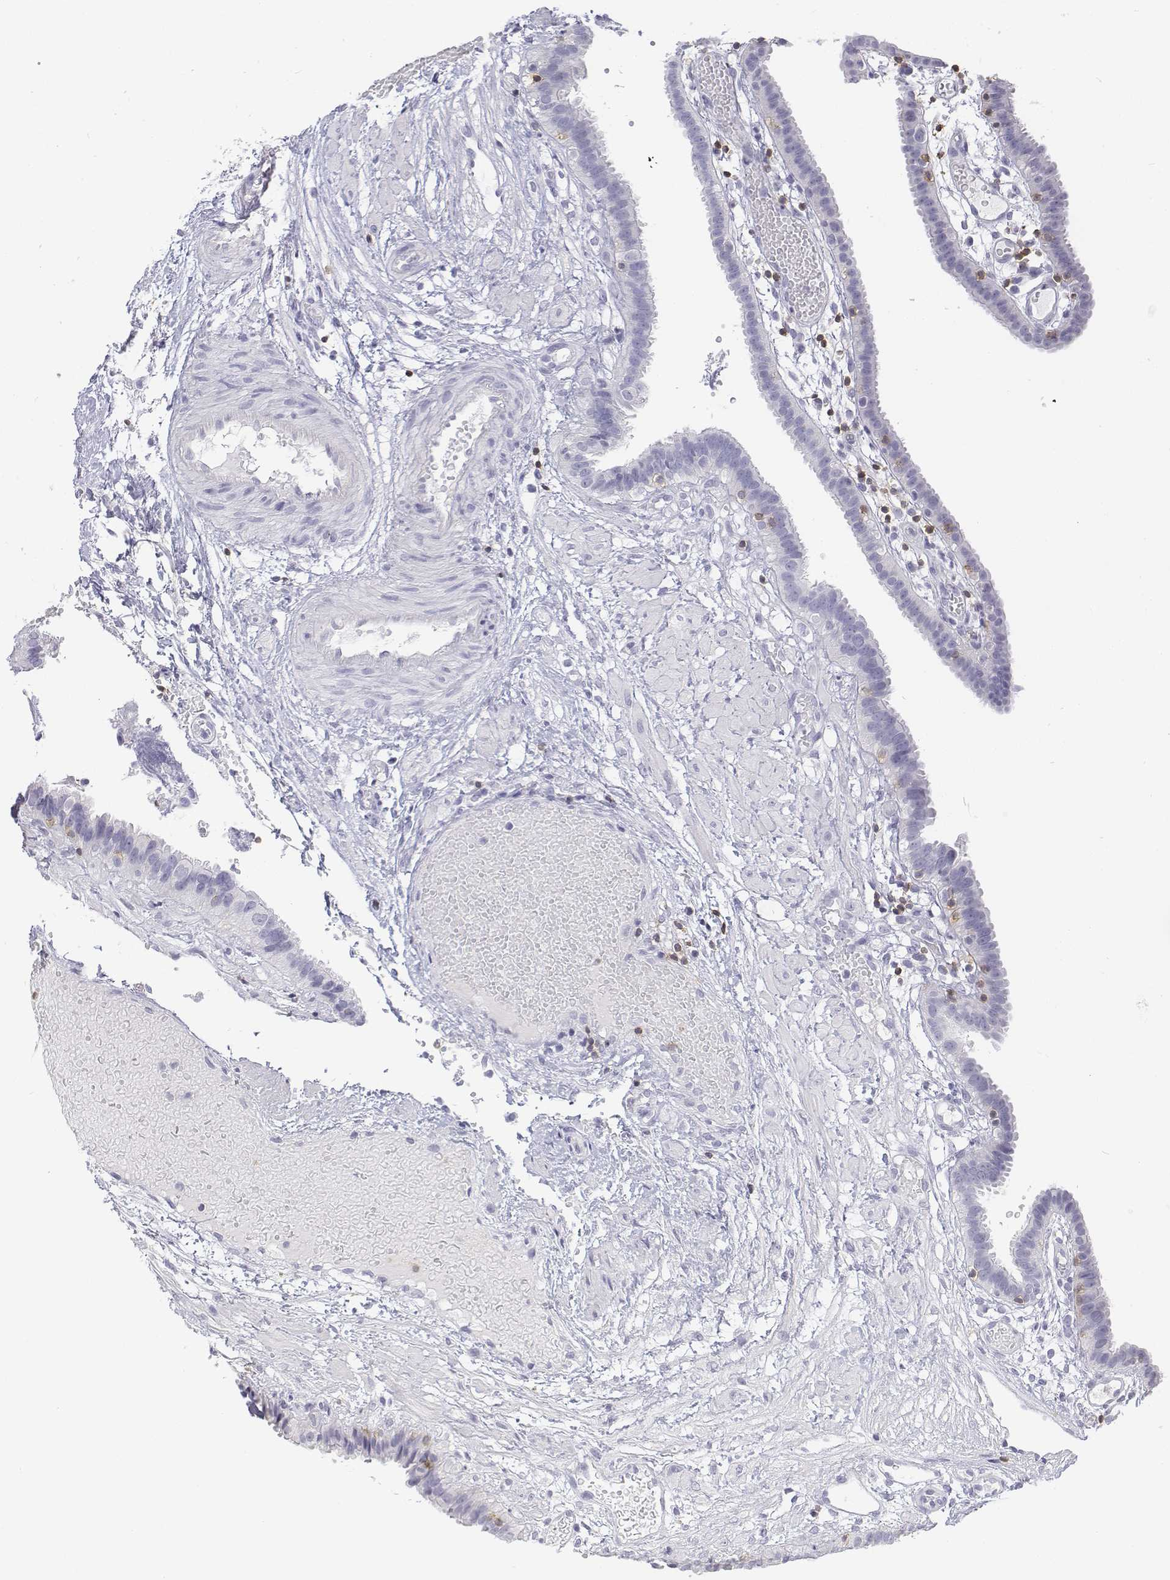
{"staining": {"intensity": "negative", "quantity": "none", "location": "none"}, "tissue": "fallopian tube", "cell_type": "Glandular cells", "image_type": "normal", "snomed": [{"axis": "morphology", "description": "Normal tissue, NOS"}, {"axis": "topography", "description": "Fallopian tube"}], "caption": "Immunohistochemistry (IHC) of normal human fallopian tube displays no staining in glandular cells. (Brightfield microscopy of DAB (3,3'-diaminobenzidine) immunohistochemistry at high magnification).", "gene": "CD3E", "patient": {"sex": "female", "age": 37}}